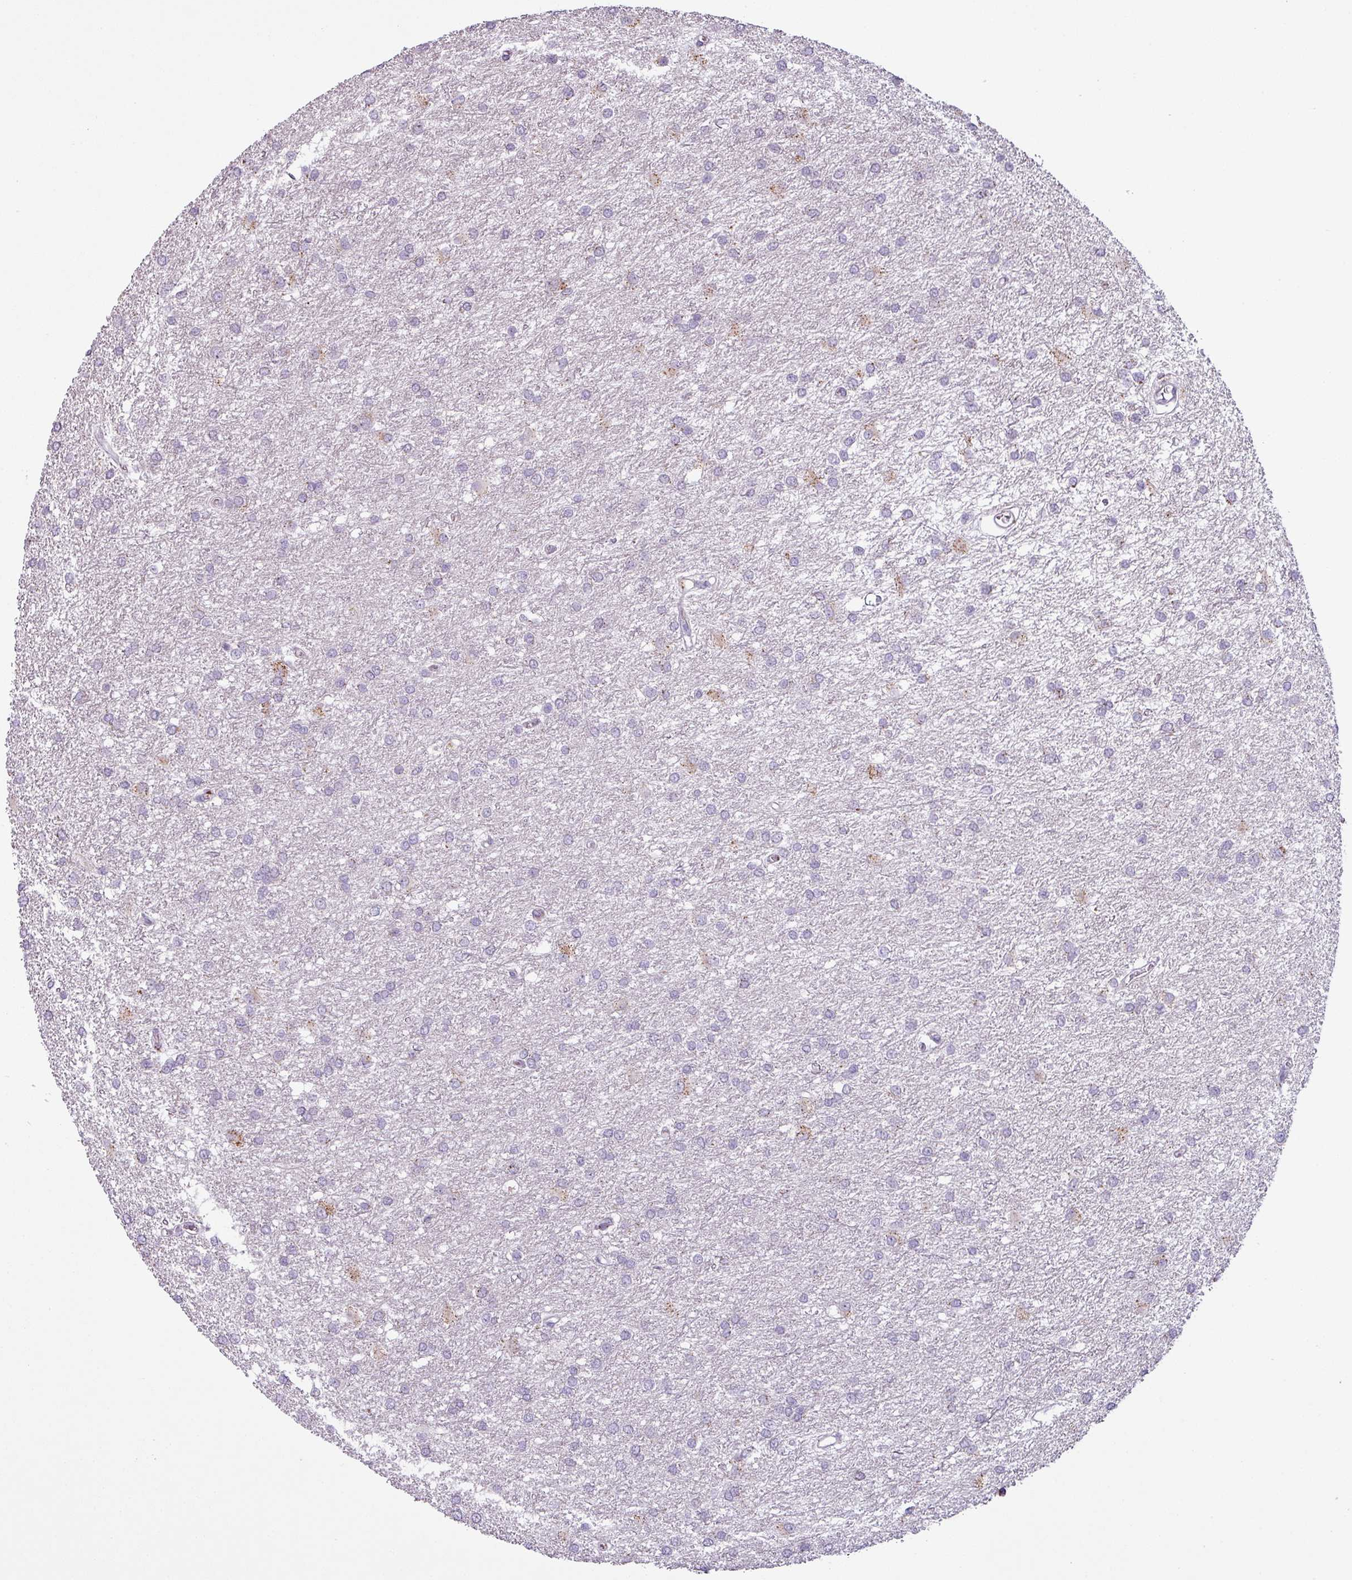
{"staining": {"intensity": "weak", "quantity": "<25%", "location": "cytoplasmic/membranous"}, "tissue": "glioma", "cell_type": "Tumor cells", "image_type": "cancer", "snomed": [{"axis": "morphology", "description": "Glioma, malignant, High grade"}, {"axis": "topography", "description": "Brain"}], "caption": "DAB (3,3'-diaminobenzidine) immunohistochemical staining of glioma demonstrates no significant staining in tumor cells. (DAB (3,3'-diaminobenzidine) IHC with hematoxylin counter stain).", "gene": "MAP7D2", "patient": {"sex": "female", "age": 50}}